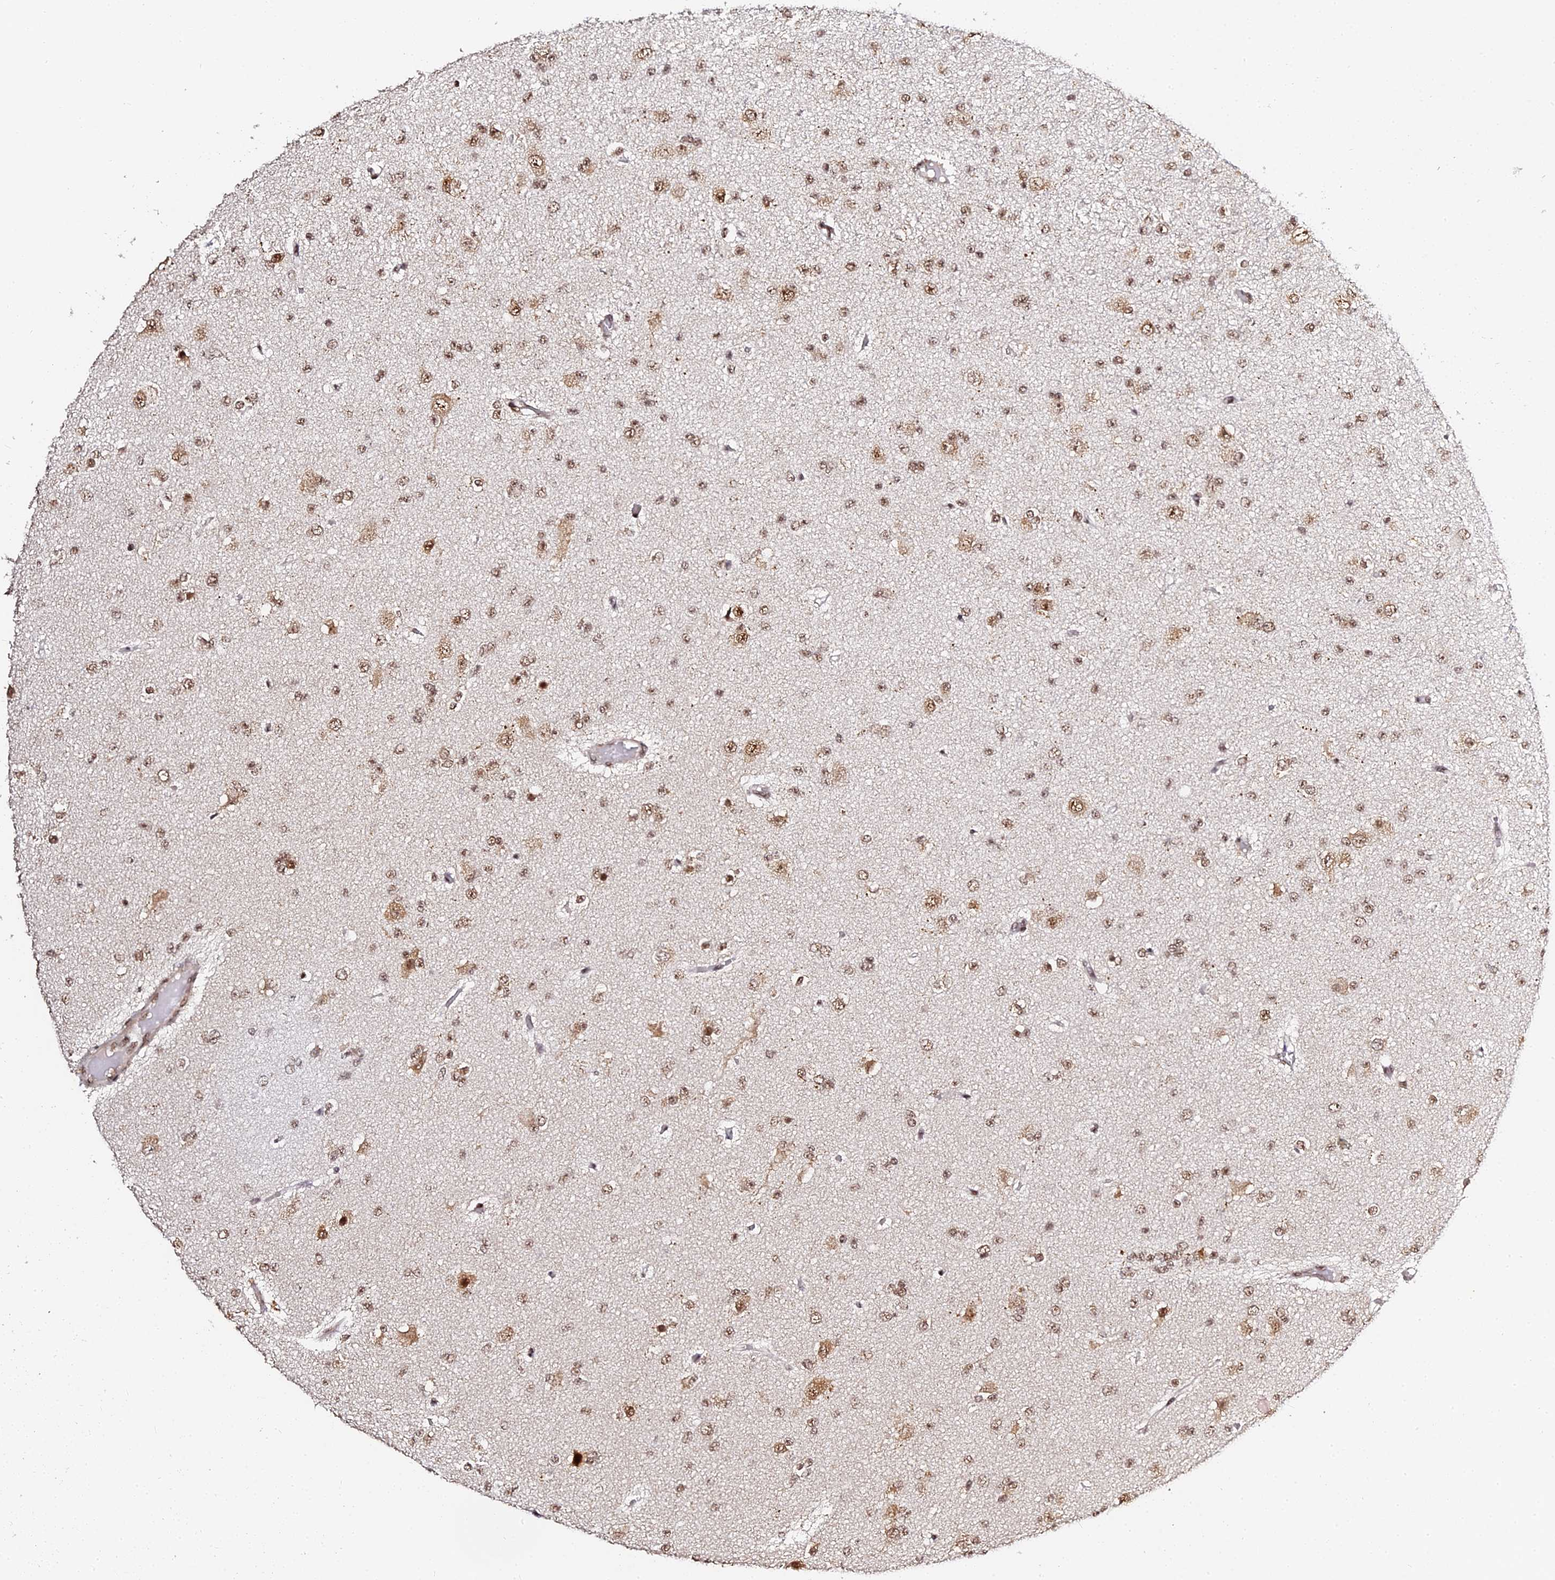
{"staining": {"intensity": "moderate", "quantity": ">75%", "location": "nuclear"}, "tissue": "glioma", "cell_type": "Tumor cells", "image_type": "cancer", "snomed": [{"axis": "morphology", "description": "Glioma, malignant, Low grade"}, {"axis": "topography", "description": "Brain"}], "caption": "Protein analysis of glioma tissue reveals moderate nuclear expression in approximately >75% of tumor cells.", "gene": "MCRS1", "patient": {"sex": "female", "age": 22}}